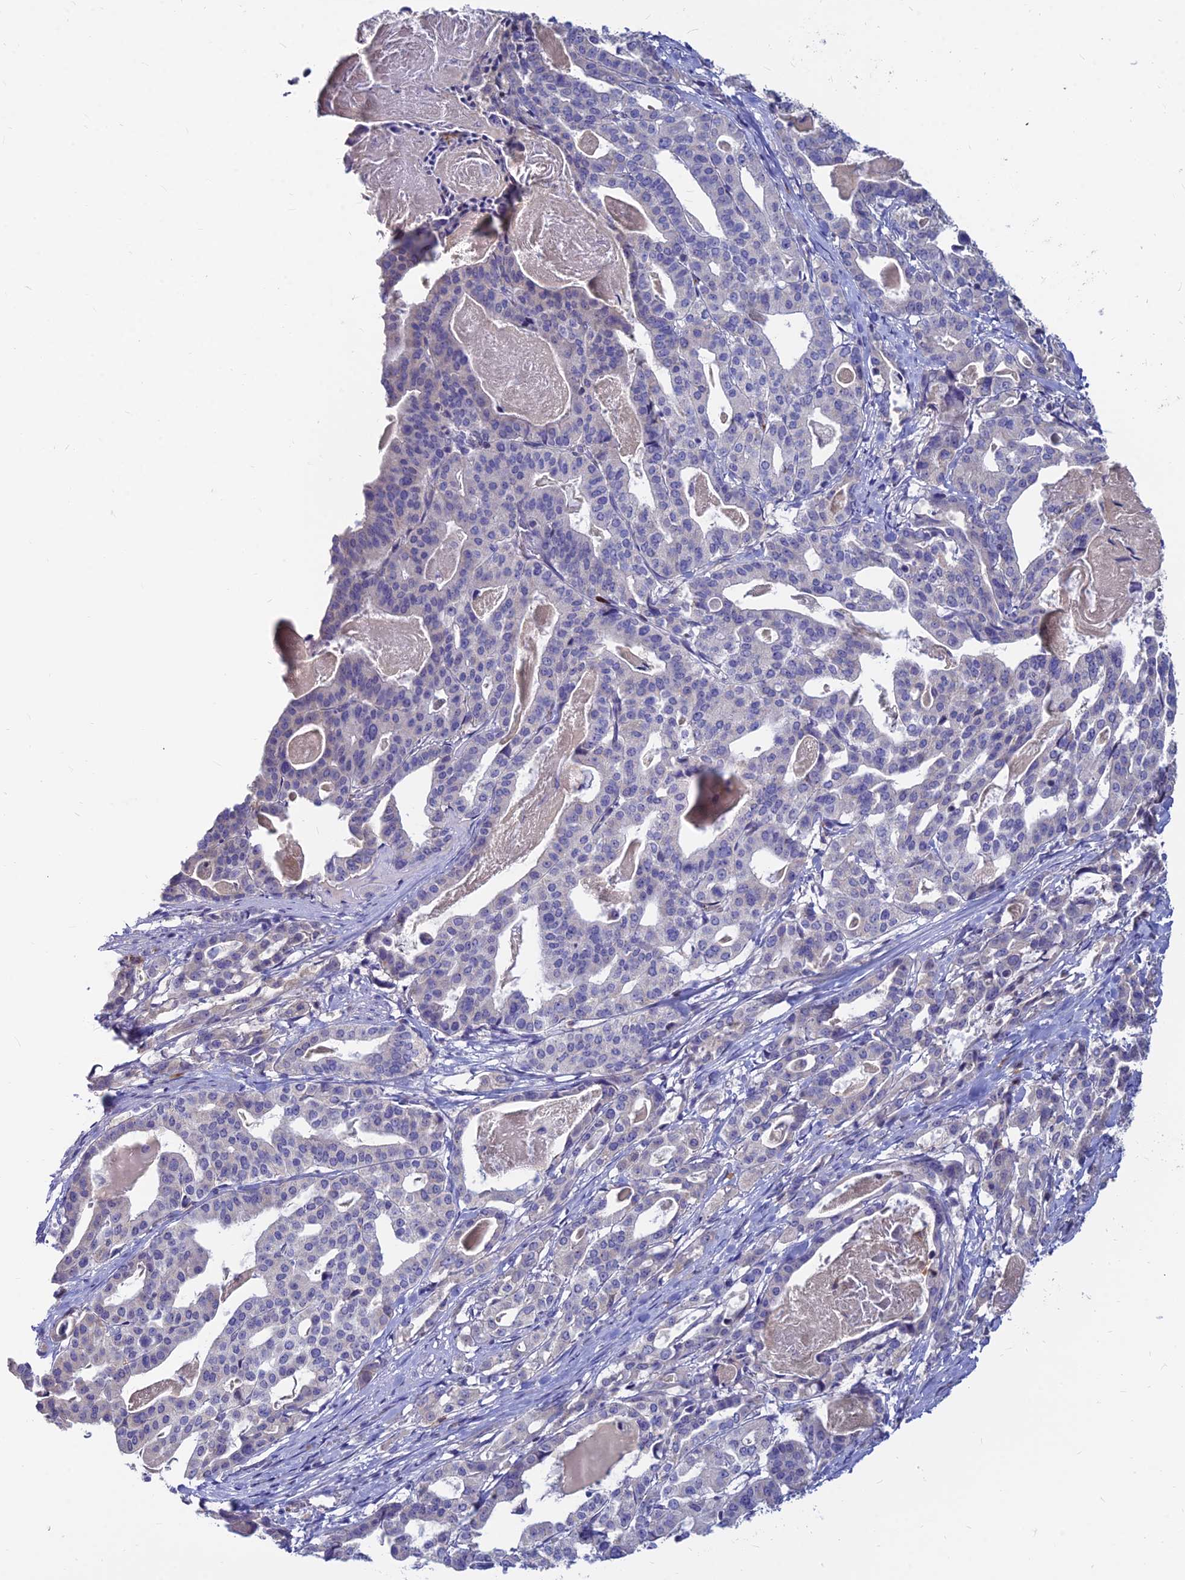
{"staining": {"intensity": "negative", "quantity": "none", "location": "none"}, "tissue": "stomach cancer", "cell_type": "Tumor cells", "image_type": "cancer", "snomed": [{"axis": "morphology", "description": "Adenocarcinoma, NOS"}, {"axis": "topography", "description": "Stomach"}], "caption": "Photomicrograph shows no significant protein staining in tumor cells of stomach adenocarcinoma.", "gene": "GOLGA6D", "patient": {"sex": "male", "age": 48}}